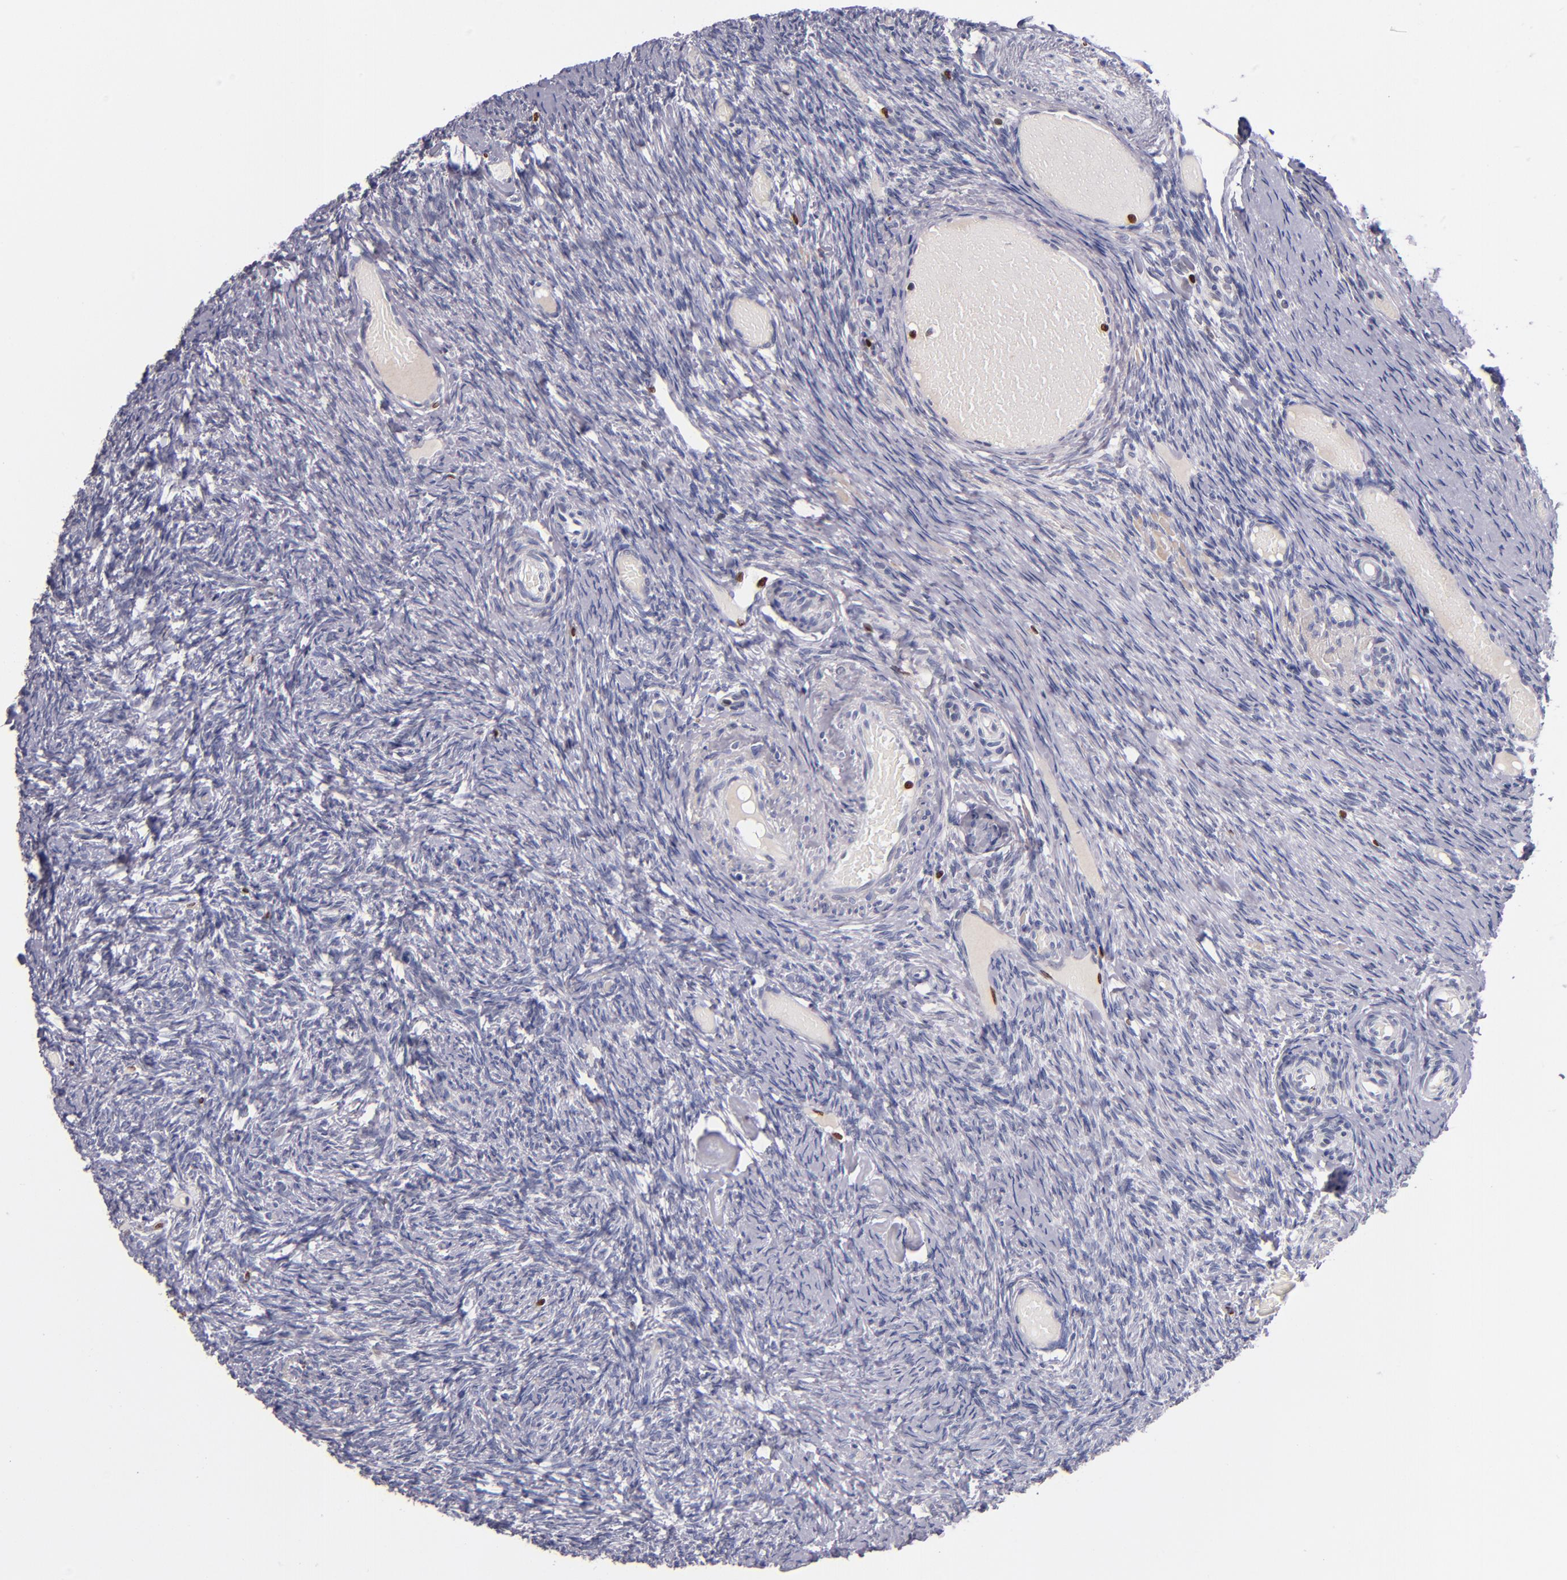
{"staining": {"intensity": "moderate", "quantity": "25%-75%", "location": "nuclear"}, "tissue": "ovary", "cell_type": "Follicle cells", "image_type": "normal", "snomed": [{"axis": "morphology", "description": "Normal tissue, NOS"}, {"axis": "topography", "description": "Ovary"}], "caption": "Ovary stained for a protein (brown) exhibits moderate nuclear positive positivity in approximately 25%-75% of follicle cells.", "gene": "CDKL5", "patient": {"sex": "female", "age": 60}}